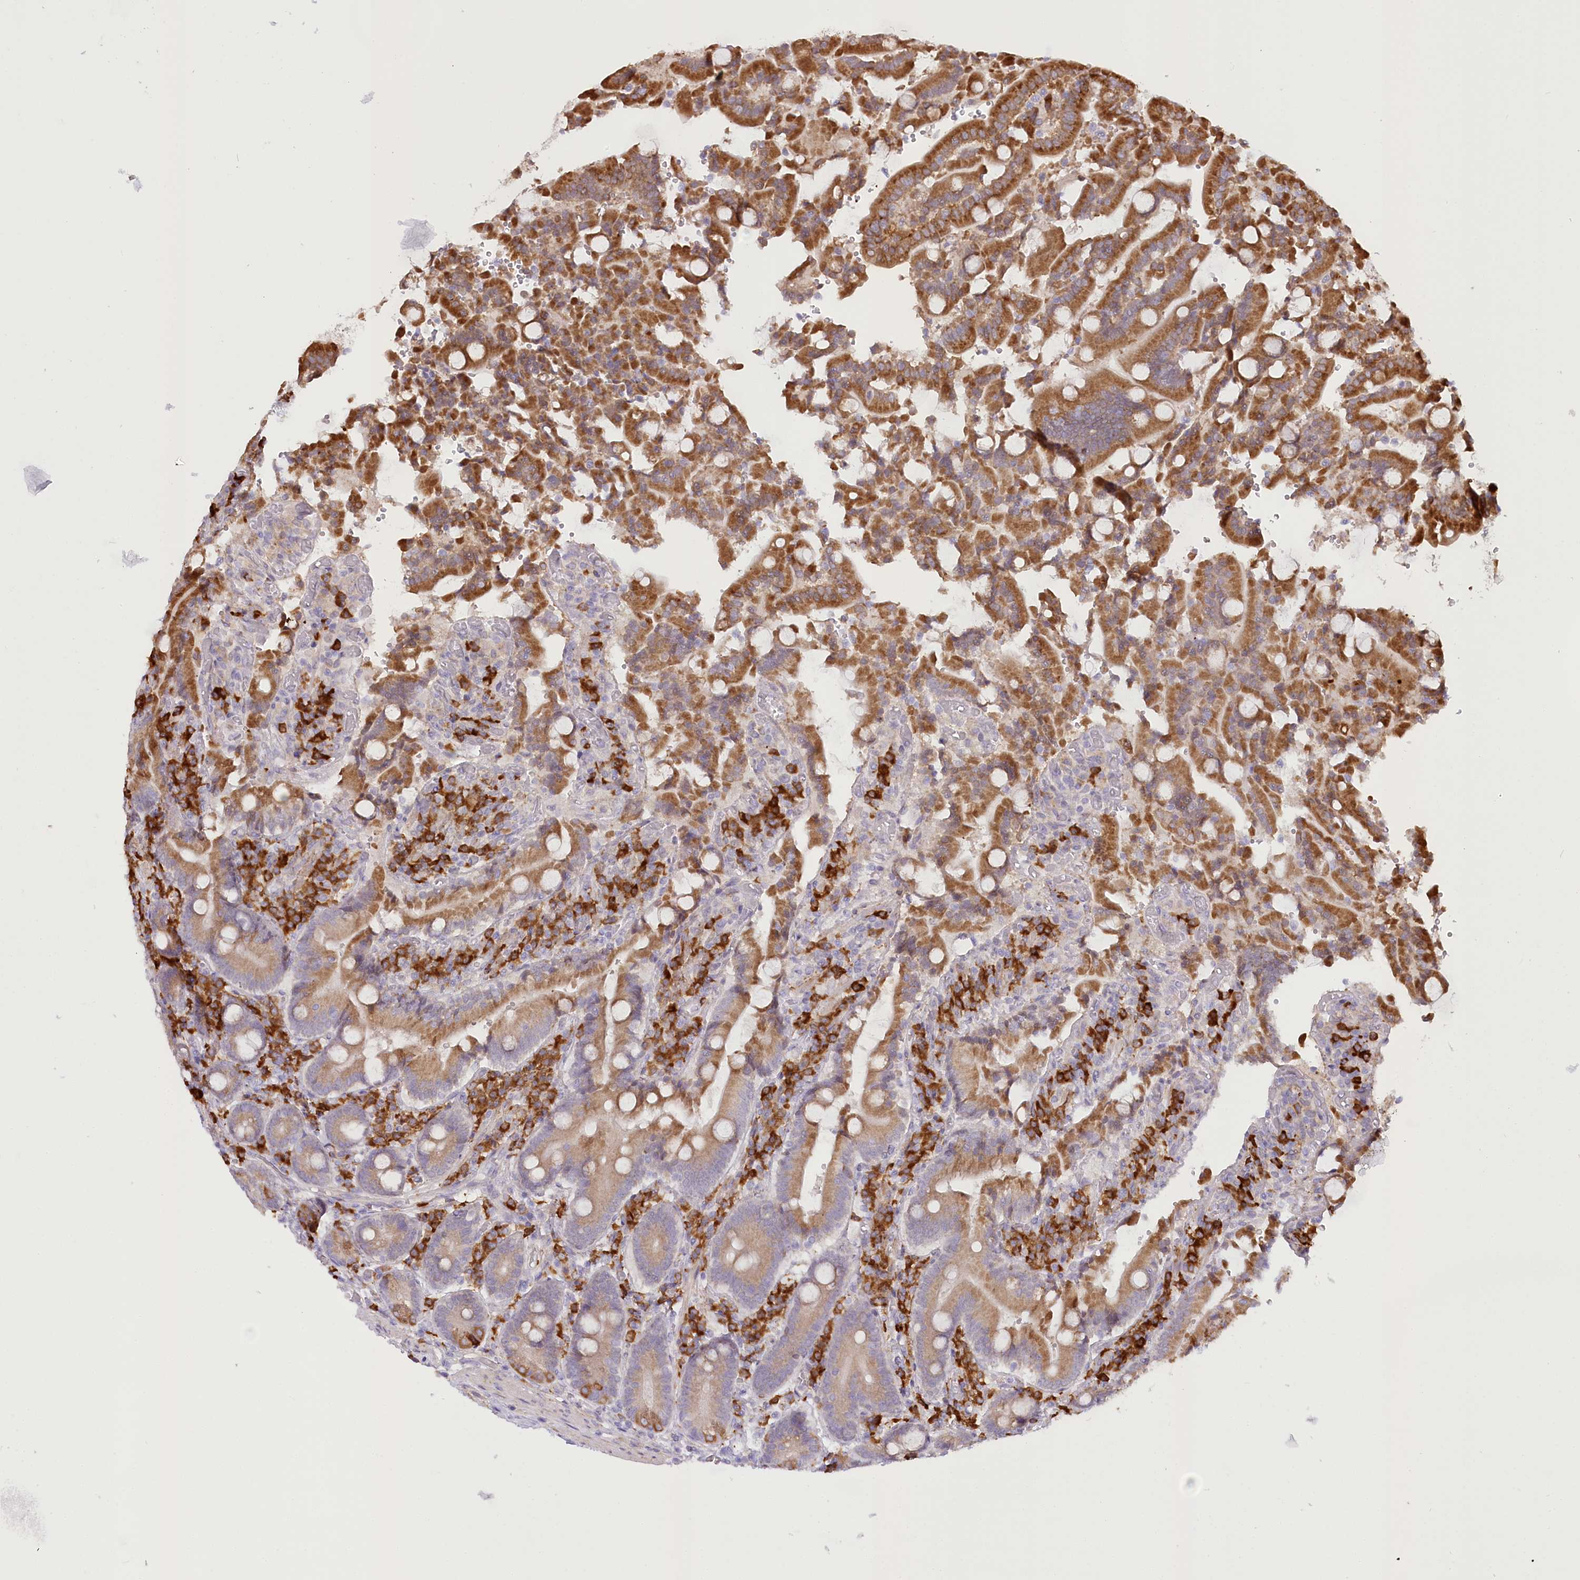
{"staining": {"intensity": "moderate", "quantity": "25%-75%", "location": "cytoplasmic/membranous"}, "tissue": "duodenum", "cell_type": "Glandular cells", "image_type": "normal", "snomed": [{"axis": "morphology", "description": "Normal tissue, NOS"}, {"axis": "topography", "description": "Duodenum"}], "caption": "Immunohistochemical staining of benign duodenum reveals medium levels of moderate cytoplasmic/membranous expression in about 25%-75% of glandular cells.", "gene": "NCKAP5", "patient": {"sex": "female", "age": 62}}